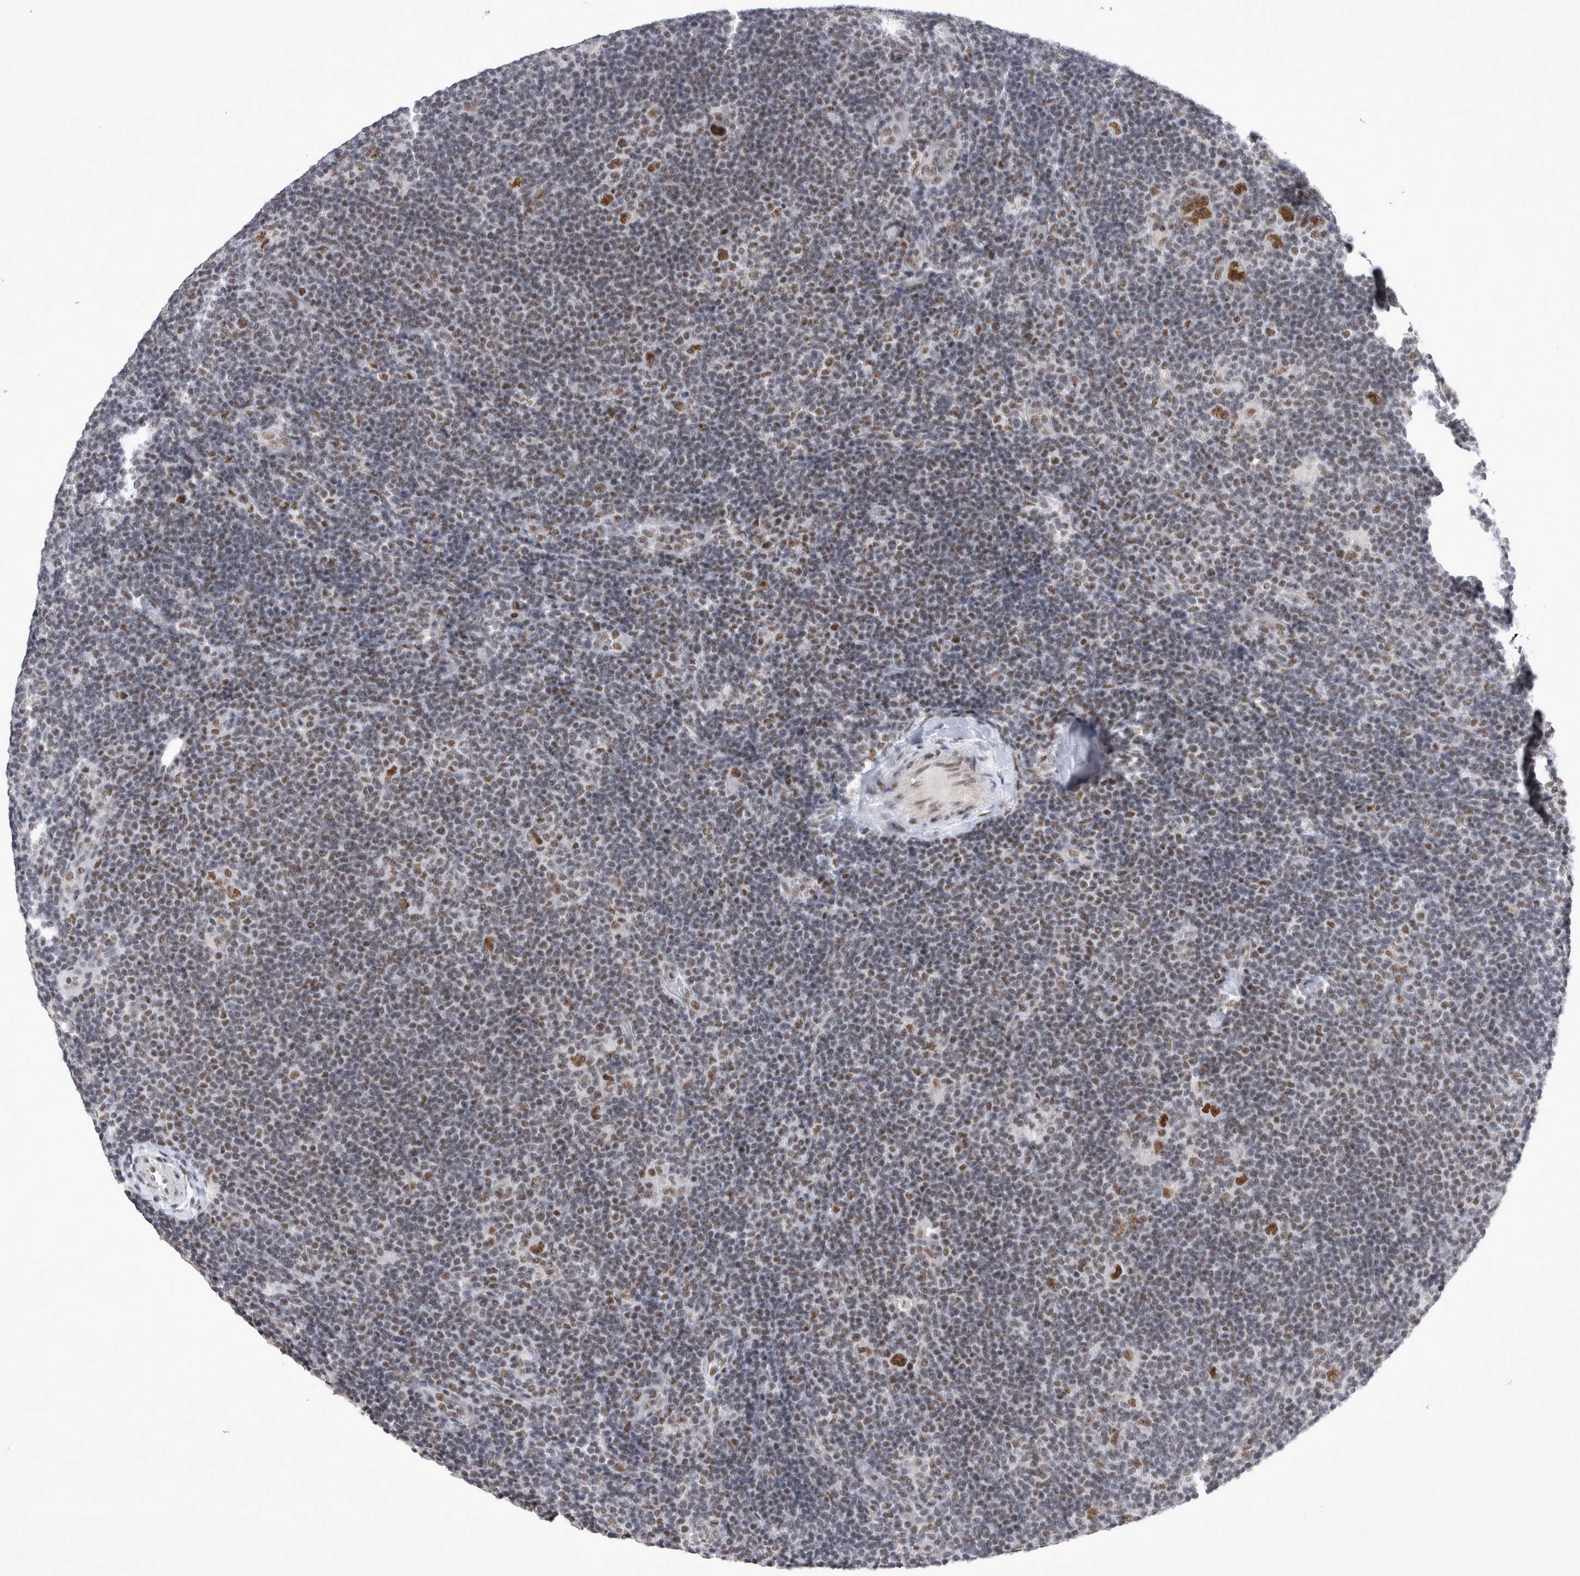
{"staining": {"intensity": "moderate", "quantity": ">75%", "location": "nuclear"}, "tissue": "lymphoma", "cell_type": "Tumor cells", "image_type": "cancer", "snomed": [{"axis": "morphology", "description": "Hodgkin's disease, NOS"}, {"axis": "topography", "description": "Lymph node"}], "caption": "An image of human Hodgkin's disease stained for a protein displays moderate nuclear brown staining in tumor cells. The staining is performed using DAB brown chromogen to label protein expression. The nuclei are counter-stained blue using hematoxylin.", "gene": "RBM6", "patient": {"sex": "female", "age": 57}}